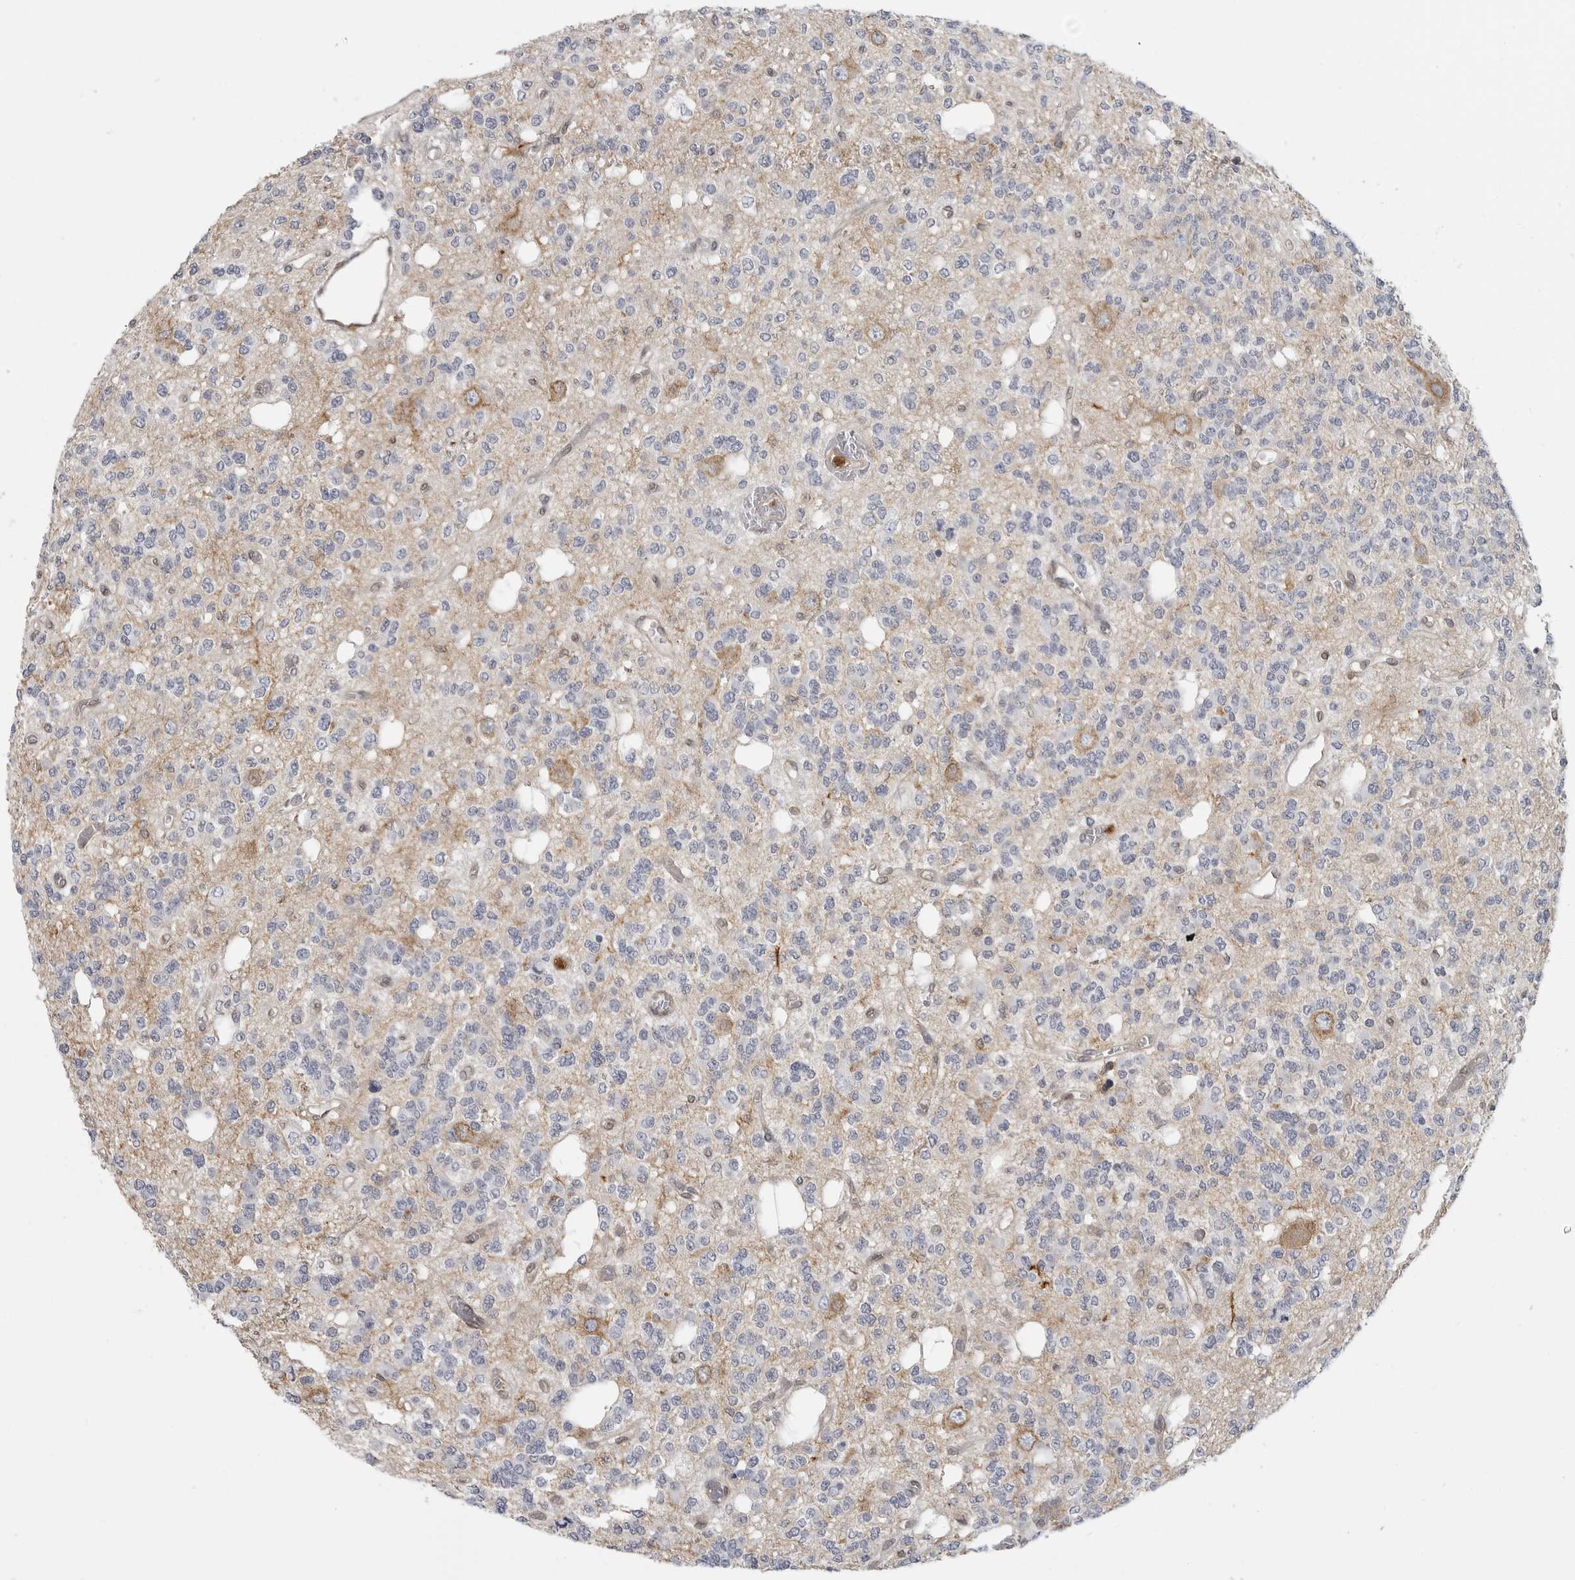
{"staining": {"intensity": "negative", "quantity": "none", "location": "none"}, "tissue": "glioma", "cell_type": "Tumor cells", "image_type": "cancer", "snomed": [{"axis": "morphology", "description": "Glioma, malignant, Low grade"}, {"axis": "topography", "description": "Brain"}], "caption": "An IHC photomicrograph of malignant glioma (low-grade) is shown. There is no staining in tumor cells of malignant glioma (low-grade).", "gene": "ANXA11", "patient": {"sex": "male", "age": 38}}